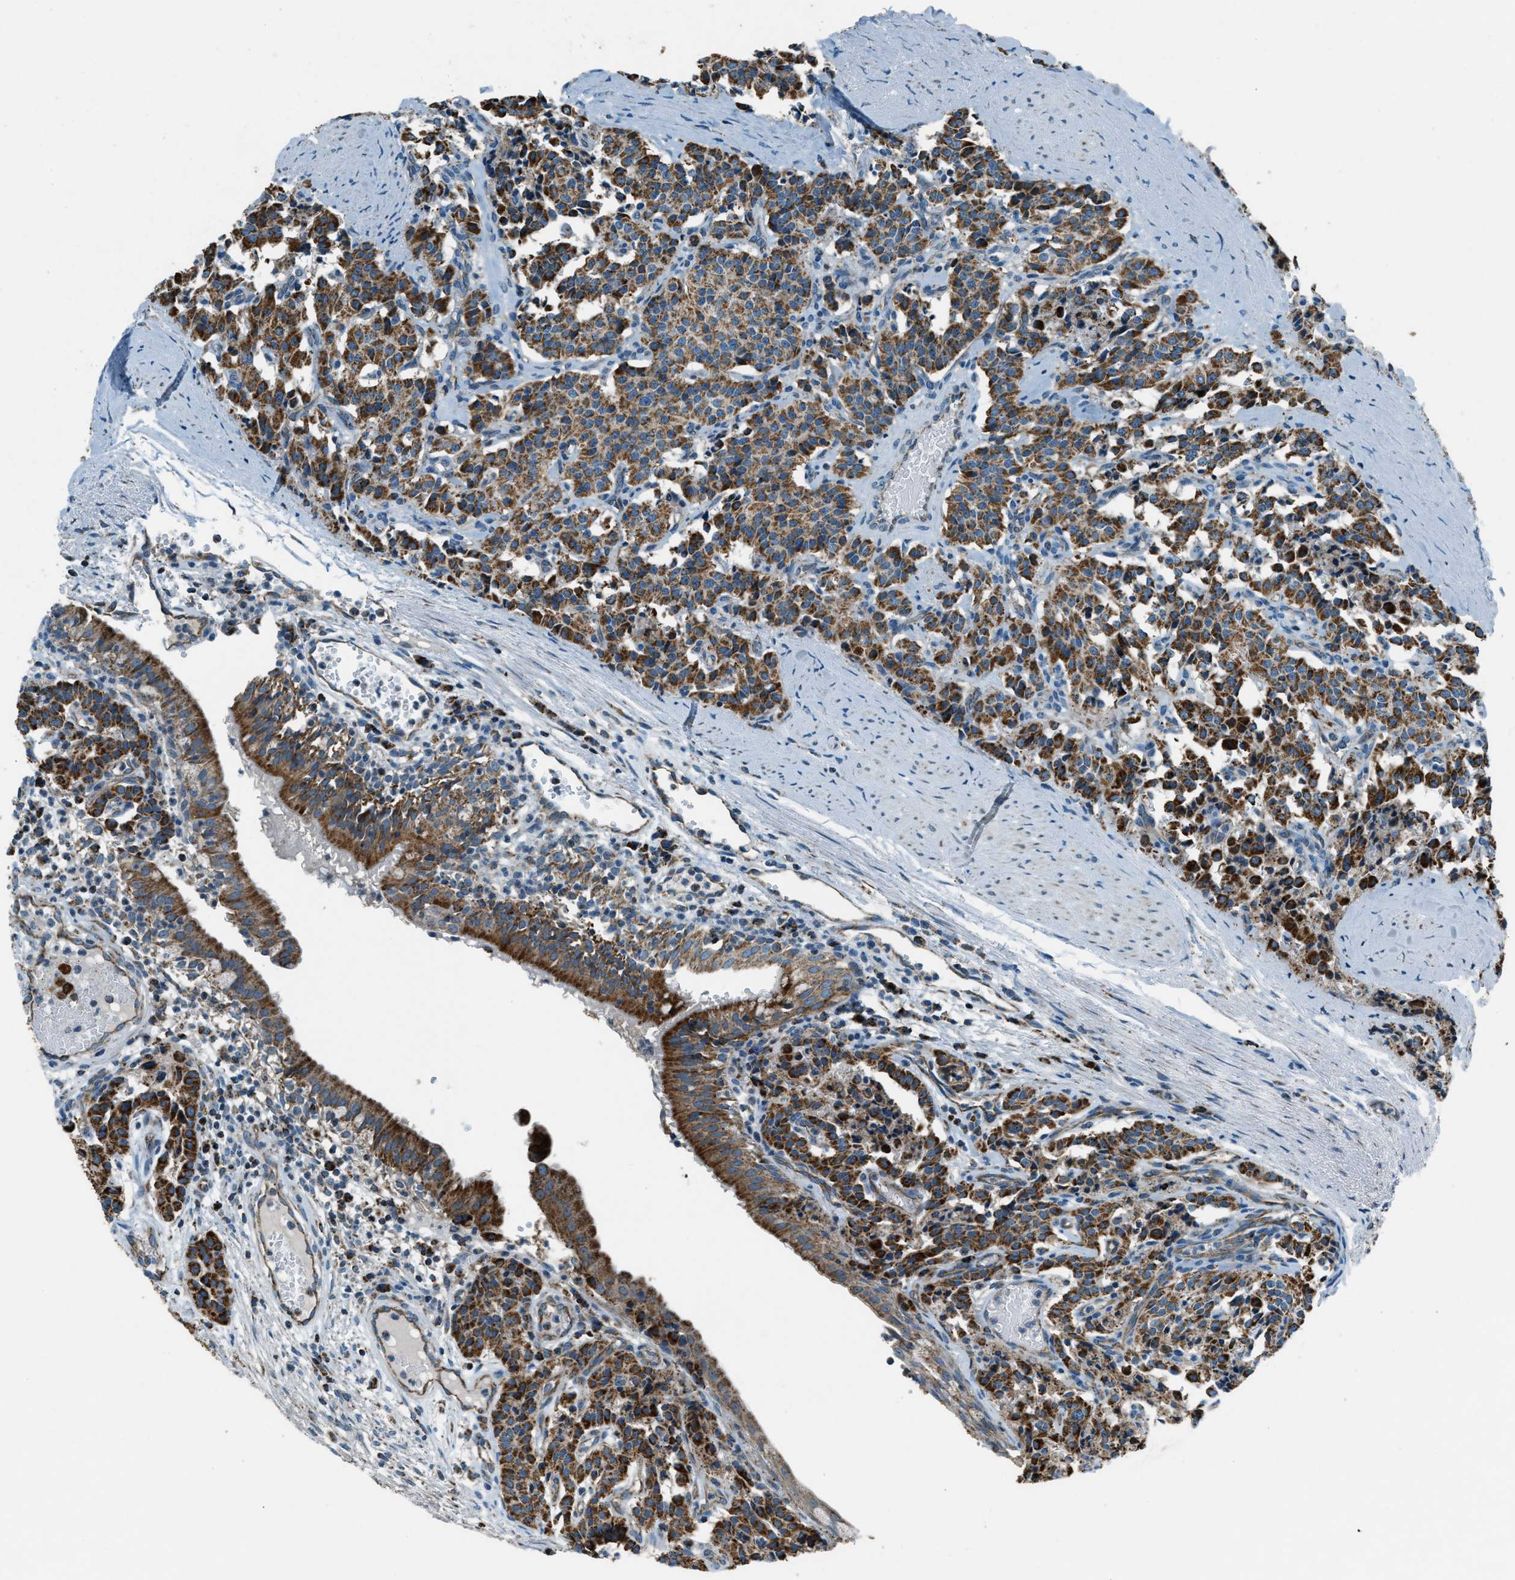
{"staining": {"intensity": "strong", "quantity": ">75%", "location": "cytoplasmic/membranous"}, "tissue": "carcinoid", "cell_type": "Tumor cells", "image_type": "cancer", "snomed": [{"axis": "morphology", "description": "Carcinoid, malignant, NOS"}, {"axis": "topography", "description": "Lung"}], "caption": "IHC of carcinoid shows high levels of strong cytoplasmic/membranous expression in approximately >75% of tumor cells. (Brightfield microscopy of DAB IHC at high magnification).", "gene": "CHST15", "patient": {"sex": "male", "age": 30}}